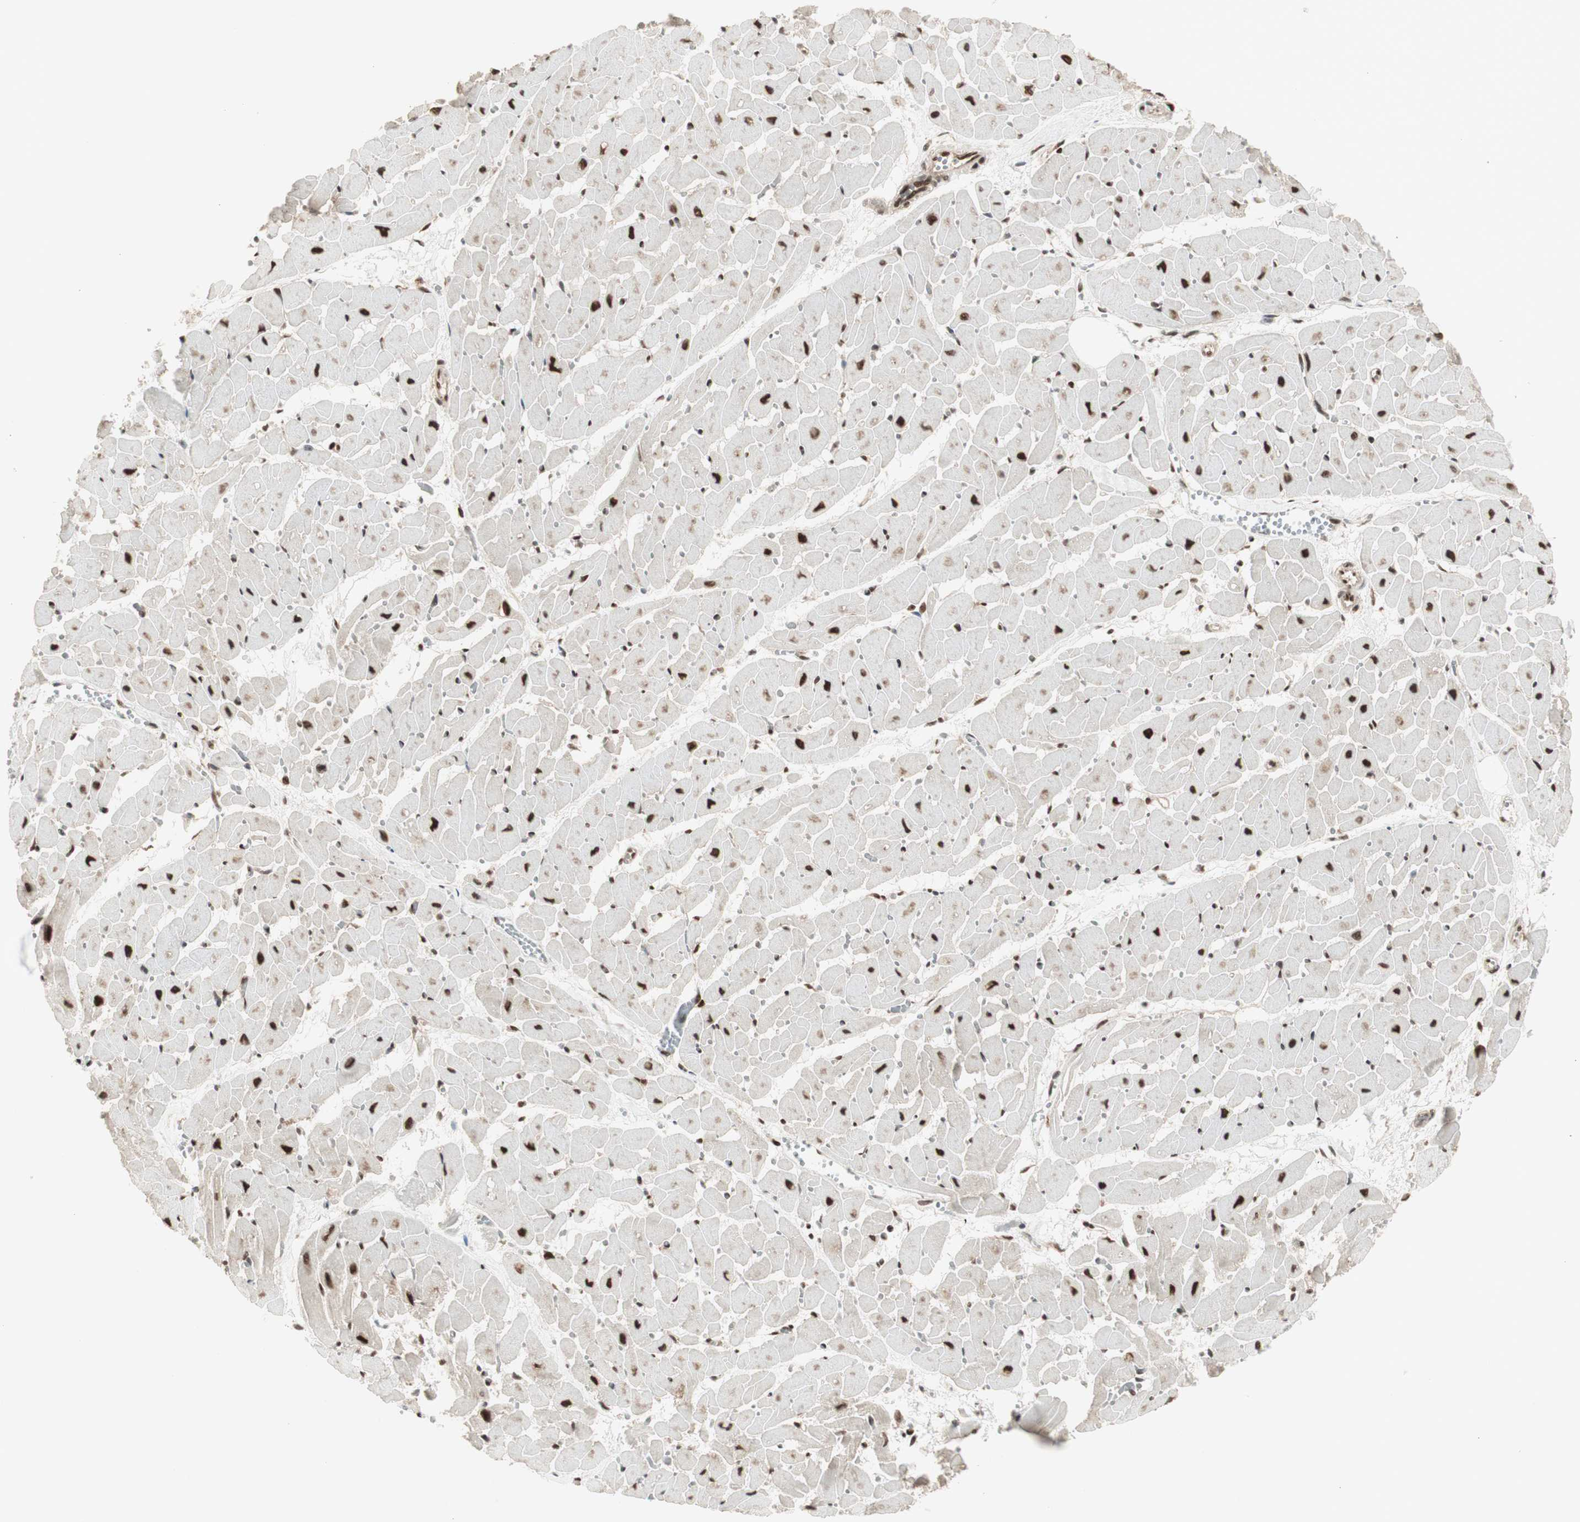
{"staining": {"intensity": "strong", "quantity": ">75%", "location": "nuclear"}, "tissue": "heart muscle", "cell_type": "Cardiomyocytes", "image_type": "normal", "snomed": [{"axis": "morphology", "description": "Normal tissue, NOS"}, {"axis": "topography", "description": "Heart"}], "caption": "An IHC image of benign tissue is shown. Protein staining in brown shows strong nuclear positivity in heart muscle within cardiomyocytes.", "gene": "HEXIM1", "patient": {"sex": "female", "age": 19}}